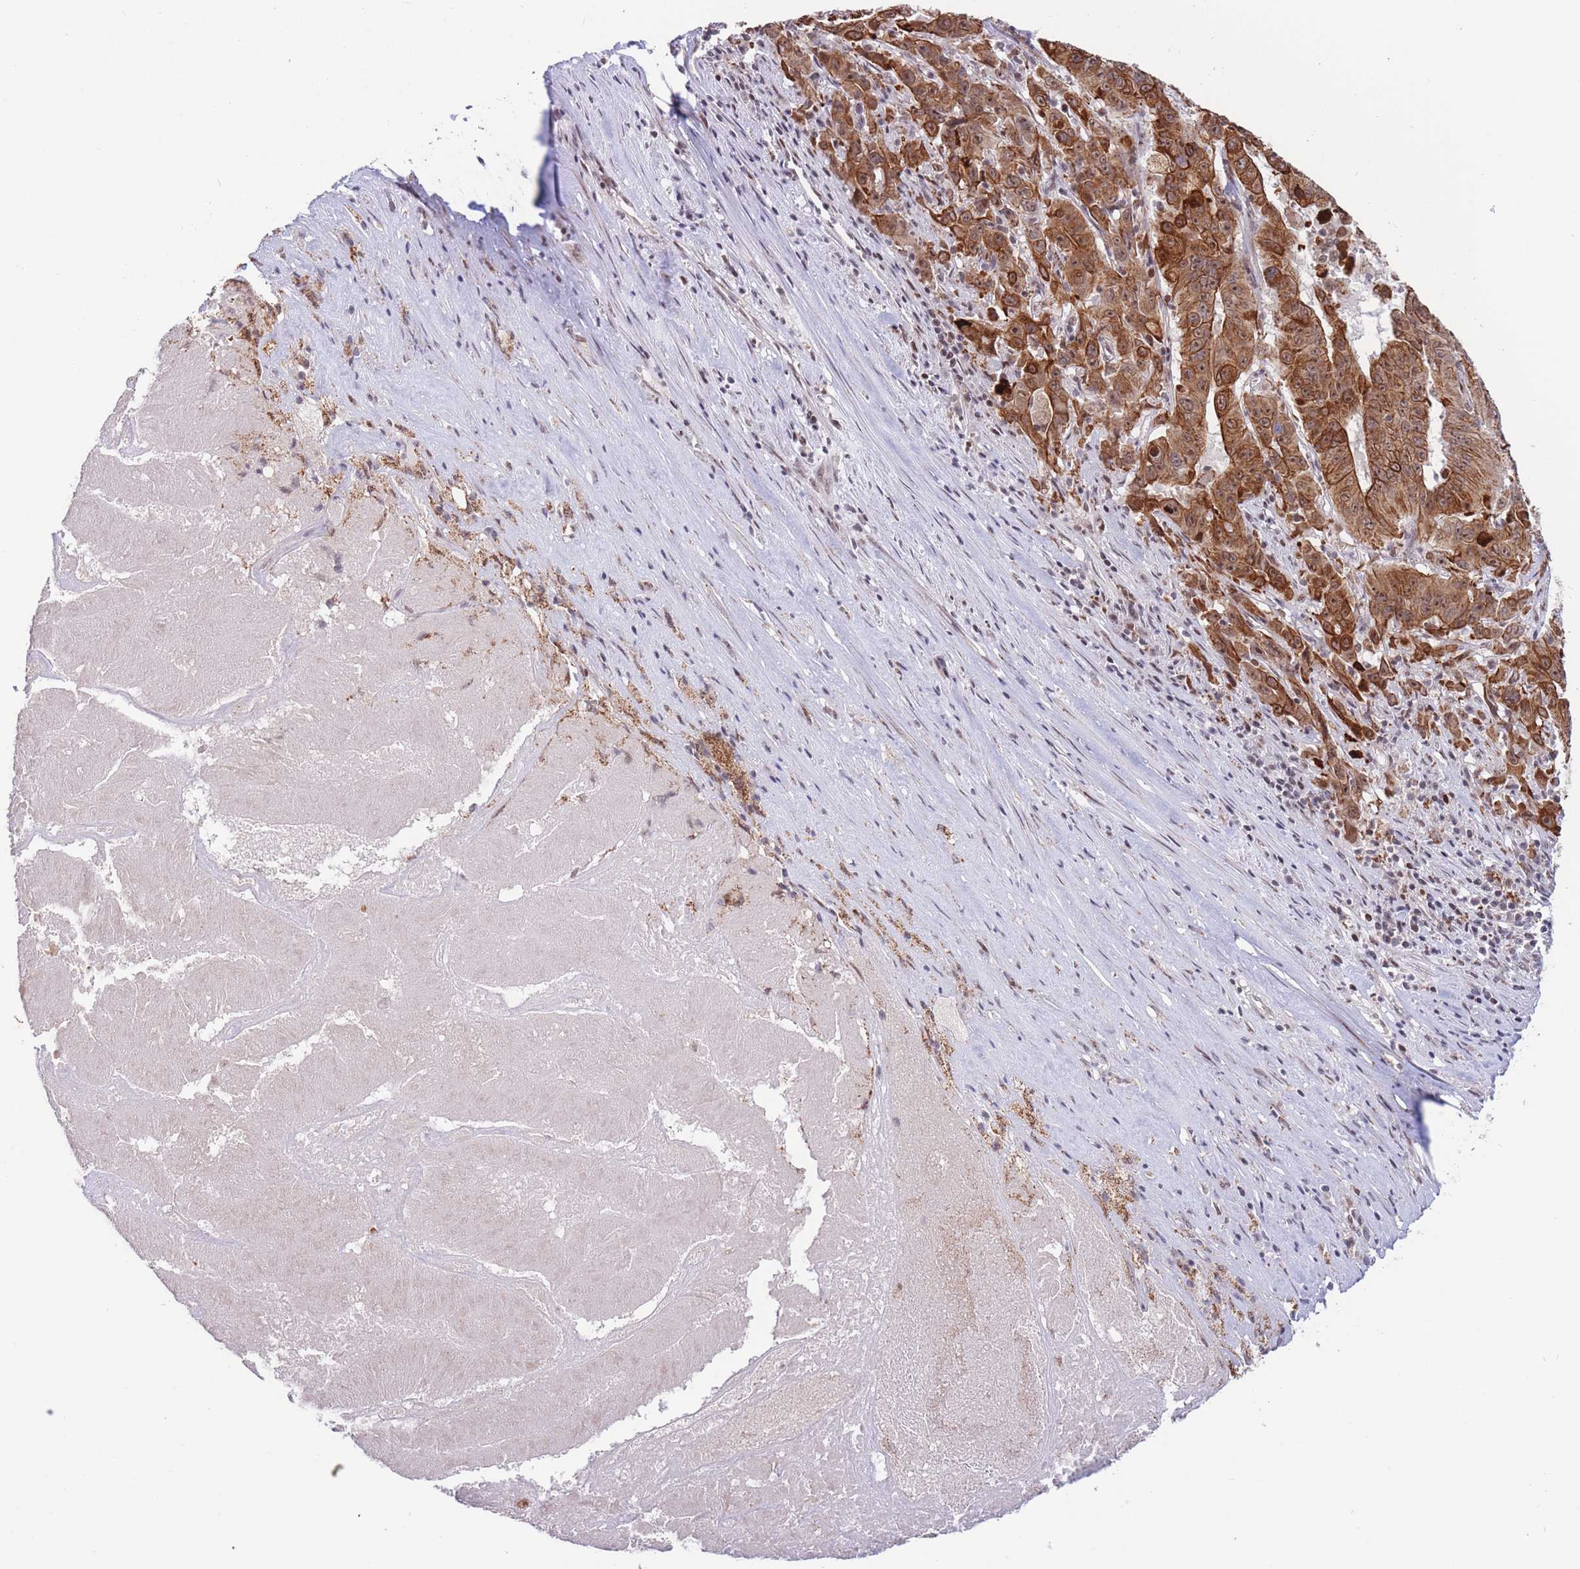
{"staining": {"intensity": "moderate", "quantity": ">75%", "location": "cytoplasmic/membranous,nuclear"}, "tissue": "pancreatic cancer", "cell_type": "Tumor cells", "image_type": "cancer", "snomed": [{"axis": "morphology", "description": "Adenocarcinoma, NOS"}, {"axis": "topography", "description": "Pancreas"}], "caption": "The immunohistochemical stain labels moderate cytoplasmic/membranous and nuclear positivity in tumor cells of pancreatic cancer tissue. (DAB = brown stain, brightfield microscopy at high magnification).", "gene": "TARBP2", "patient": {"sex": "male", "age": 63}}